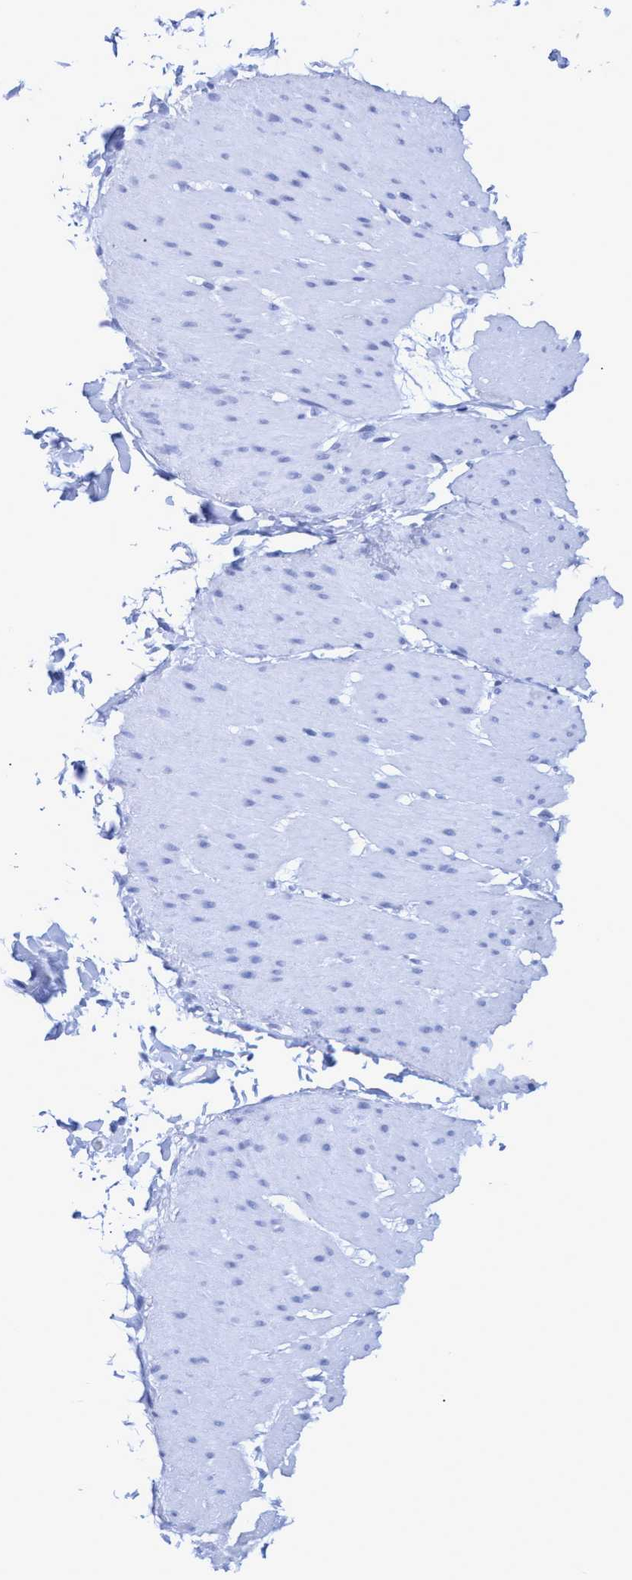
{"staining": {"intensity": "negative", "quantity": "none", "location": "none"}, "tissue": "smooth muscle", "cell_type": "Smooth muscle cells", "image_type": "normal", "snomed": [{"axis": "morphology", "description": "Normal tissue, NOS"}, {"axis": "topography", "description": "Smooth muscle"}, {"axis": "topography", "description": "Colon"}], "caption": "Micrograph shows no significant protein expression in smooth muscle cells of unremarkable smooth muscle. (DAB (3,3'-diaminobenzidine) immunohistochemistry (IHC) with hematoxylin counter stain).", "gene": "INSL6", "patient": {"sex": "male", "age": 67}}